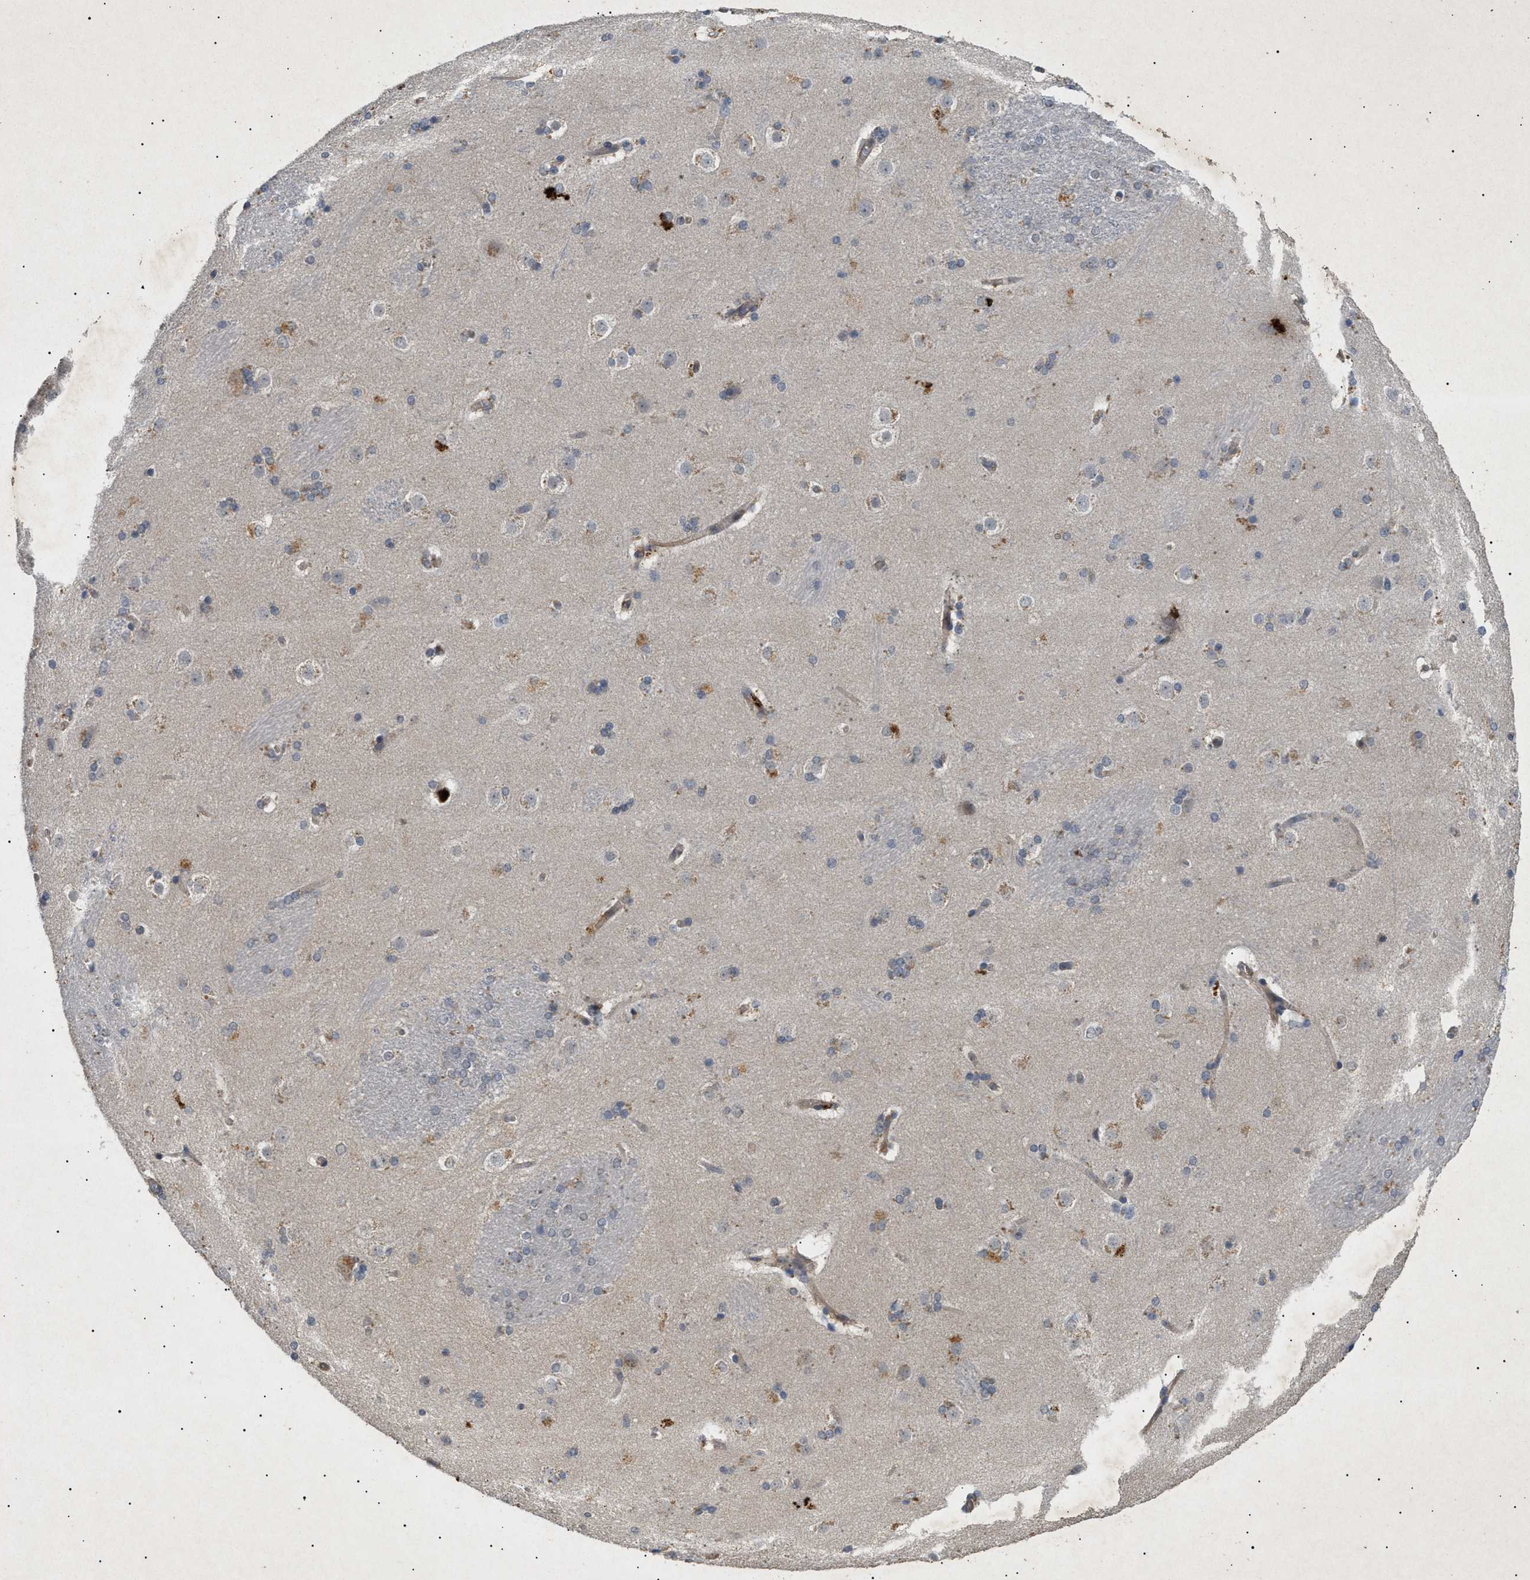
{"staining": {"intensity": "weak", "quantity": "<25%", "location": "cytoplasmic/membranous"}, "tissue": "caudate", "cell_type": "Glial cells", "image_type": "normal", "snomed": [{"axis": "morphology", "description": "Normal tissue, NOS"}, {"axis": "topography", "description": "Lateral ventricle wall"}], "caption": "Glial cells are negative for brown protein staining in benign caudate. (Brightfield microscopy of DAB (3,3'-diaminobenzidine) immunohistochemistry (IHC) at high magnification).", "gene": "SIRT5", "patient": {"sex": "female", "age": 19}}